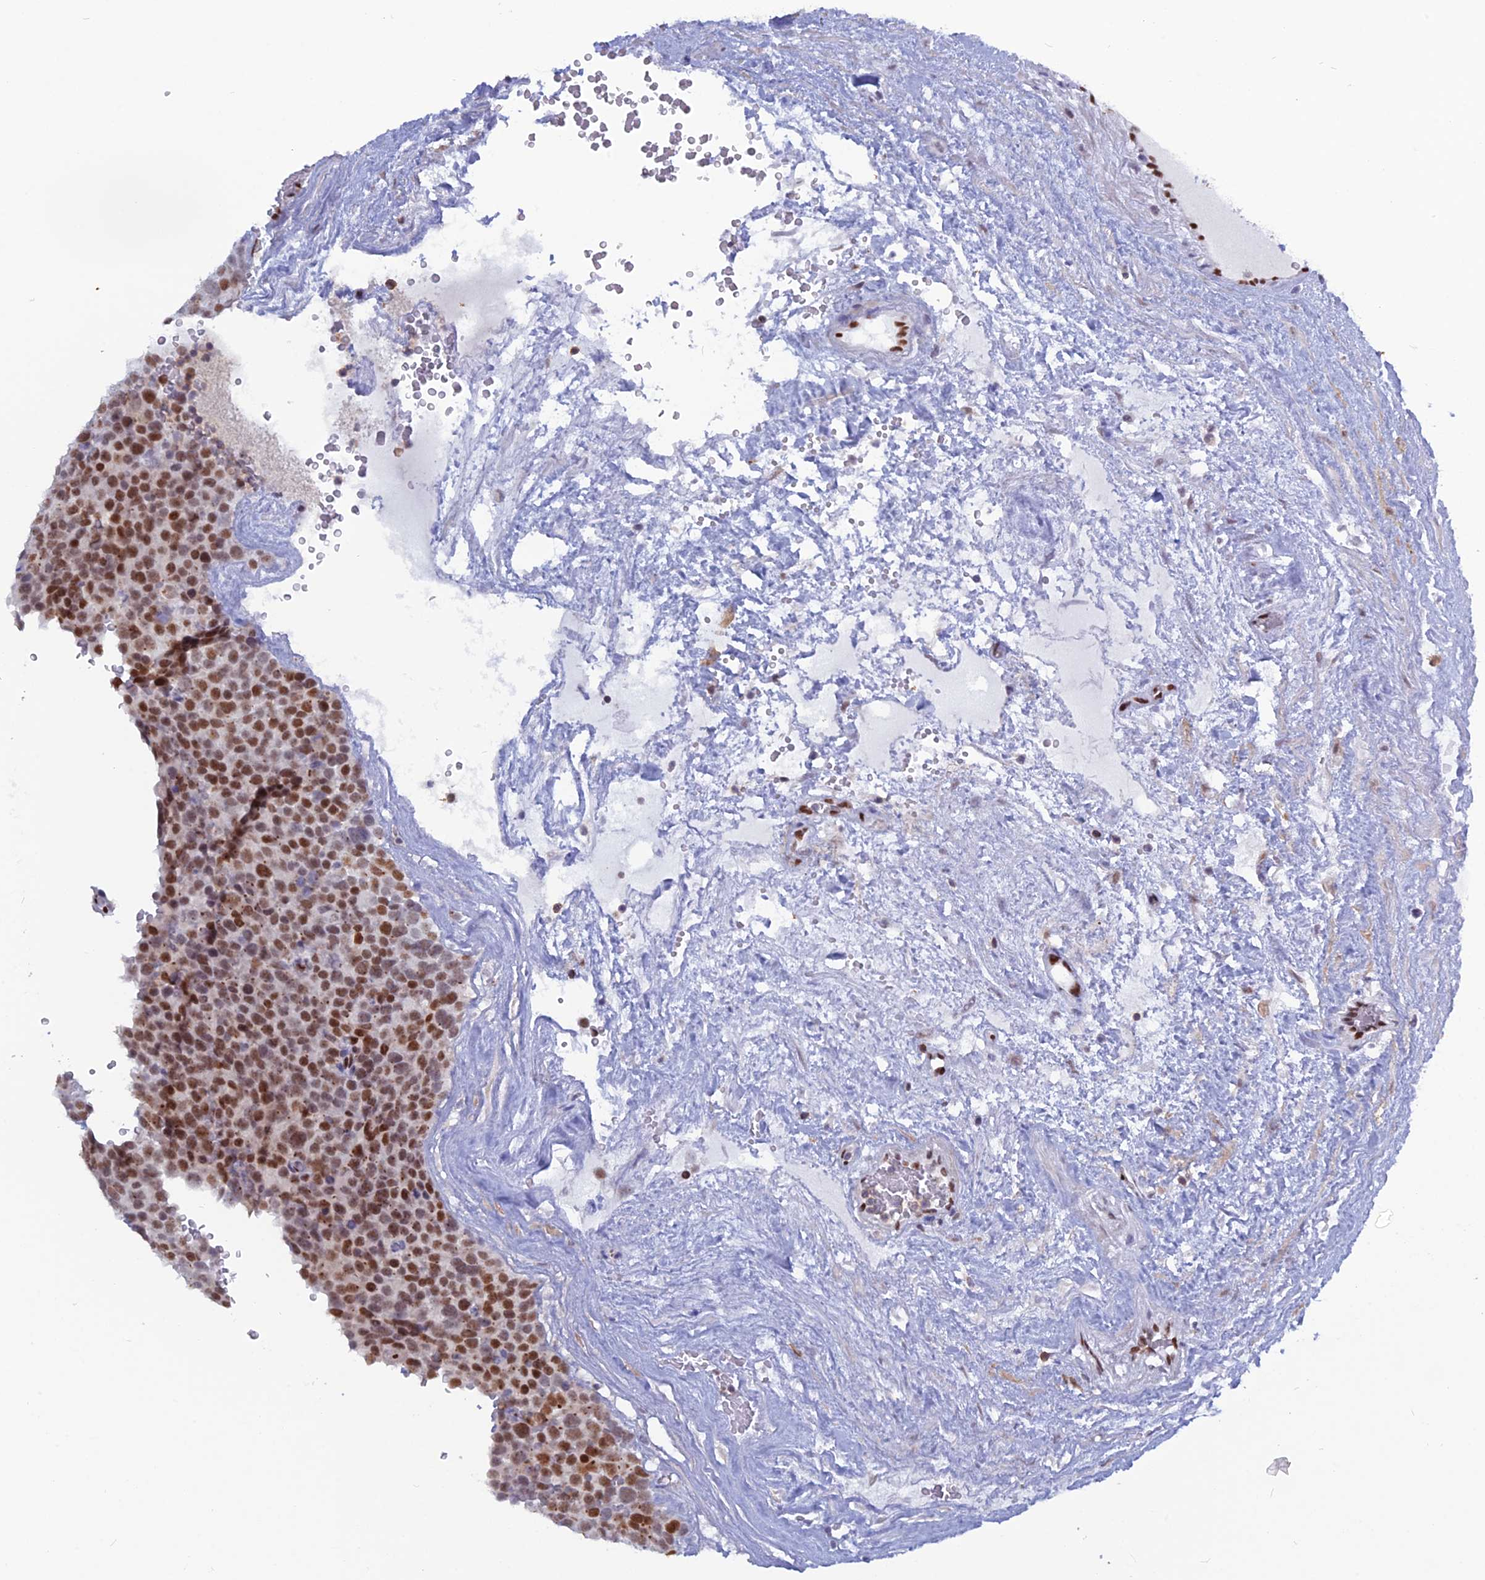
{"staining": {"intensity": "strong", "quantity": ">75%", "location": "nuclear"}, "tissue": "testis cancer", "cell_type": "Tumor cells", "image_type": "cancer", "snomed": [{"axis": "morphology", "description": "Seminoma, NOS"}, {"axis": "topography", "description": "Testis"}], "caption": "Immunohistochemistry of testis cancer (seminoma) displays high levels of strong nuclear staining in approximately >75% of tumor cells.", "gene": "NOL4L", "patient": {"sex": "male", "age": 71}}